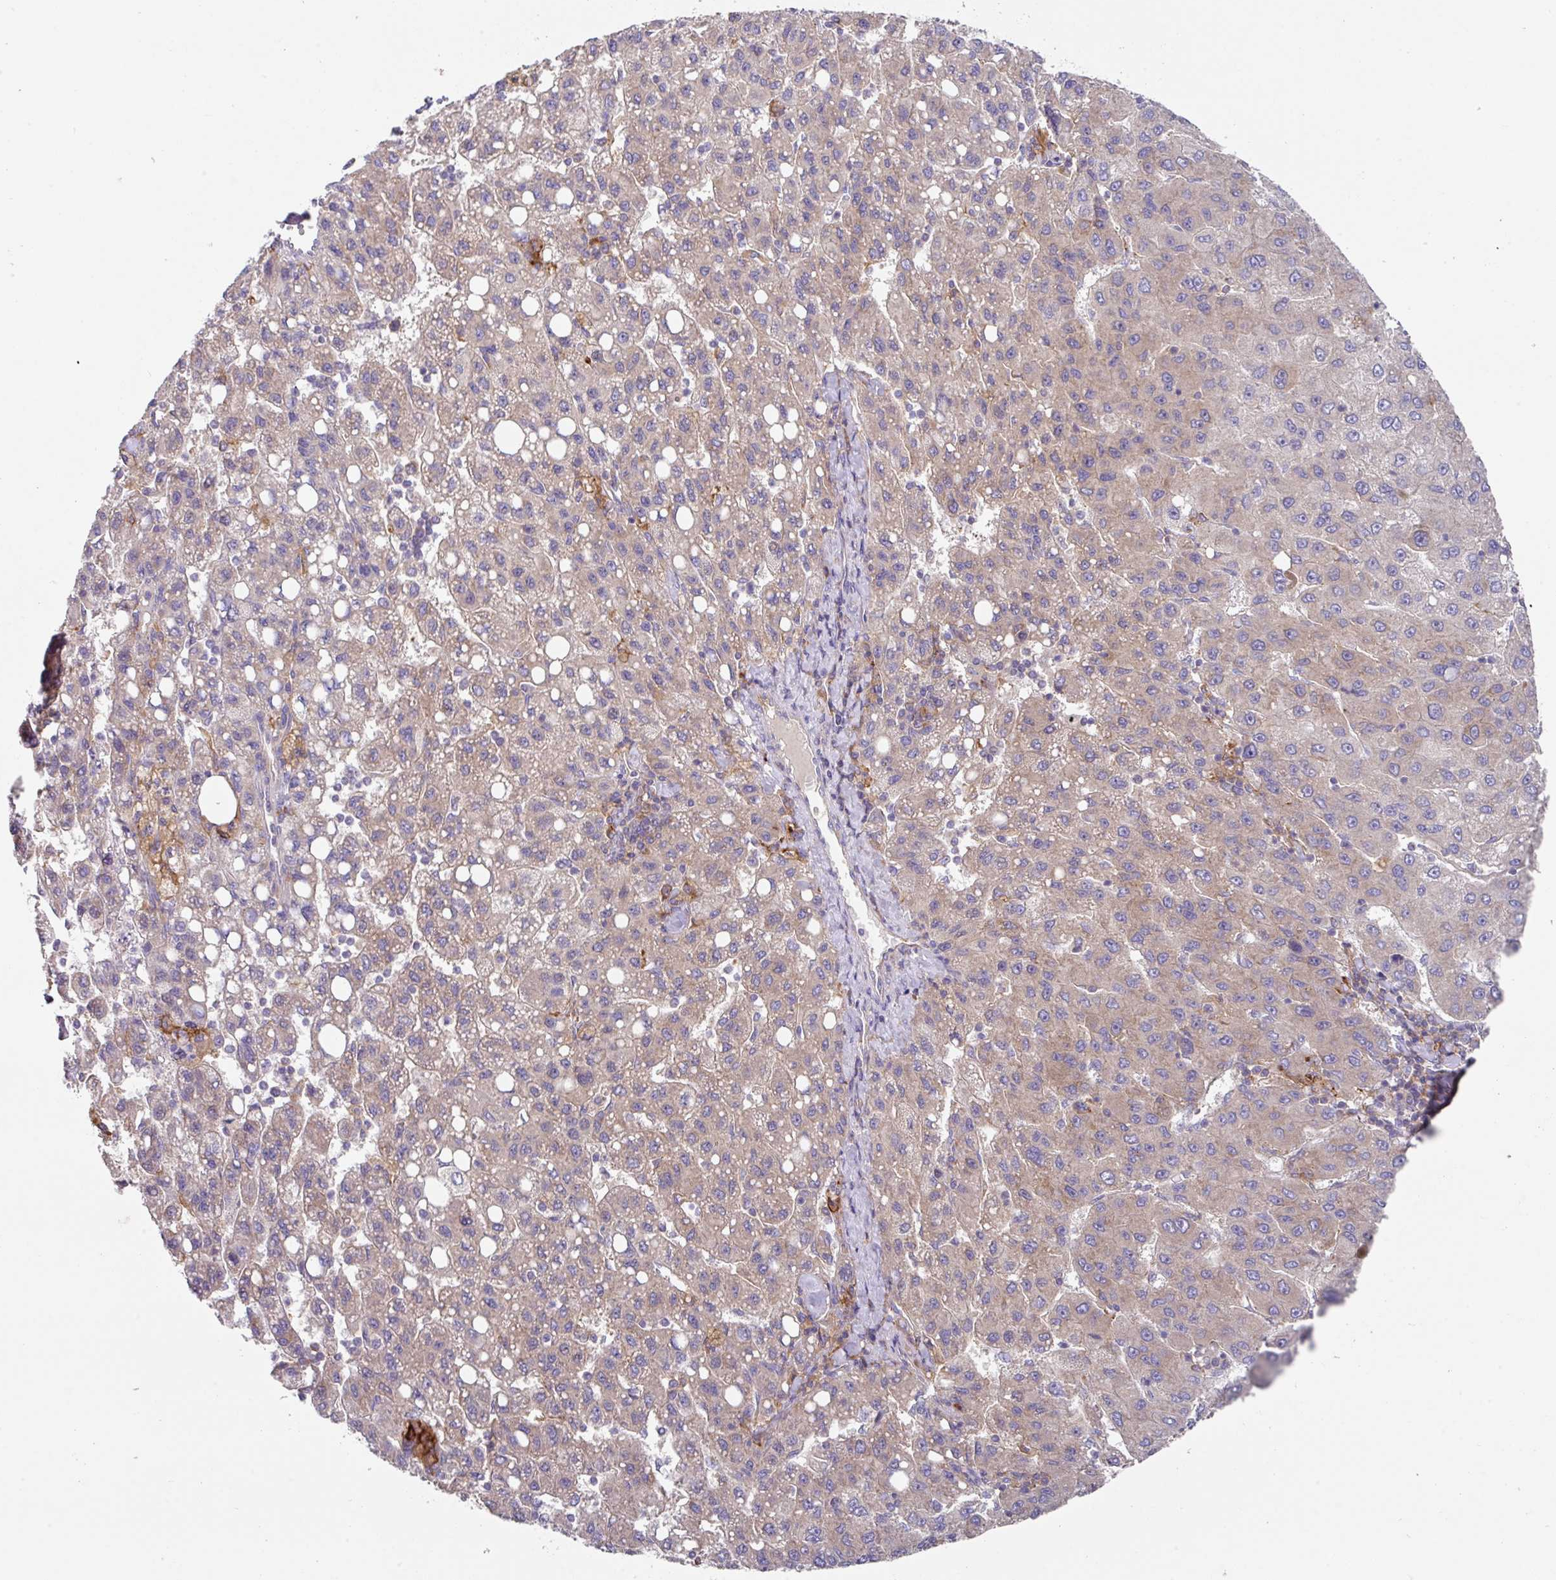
{"staining": {"intensity": "weak", "quantity": "25%-75%", "location": "cytoplasmic/membranous"}, "tissue": "liver cancer", "cell_type": "Tumor cells", "image_type": "cancer", "snomed": [{"axis": "morphology", "description": "Carcinoma, Hepatocellular, NOS"}, {"axis": "topography", "description": "Liver"}], "caption": "Protein staining exhibits weak cytoplasmic/membranous staining in approximately 25%-75% of tumor cells in liver hepatocellular carcinoma.", "gene": "EIF4B", "patient": {"sex": "female", "age": 82}}